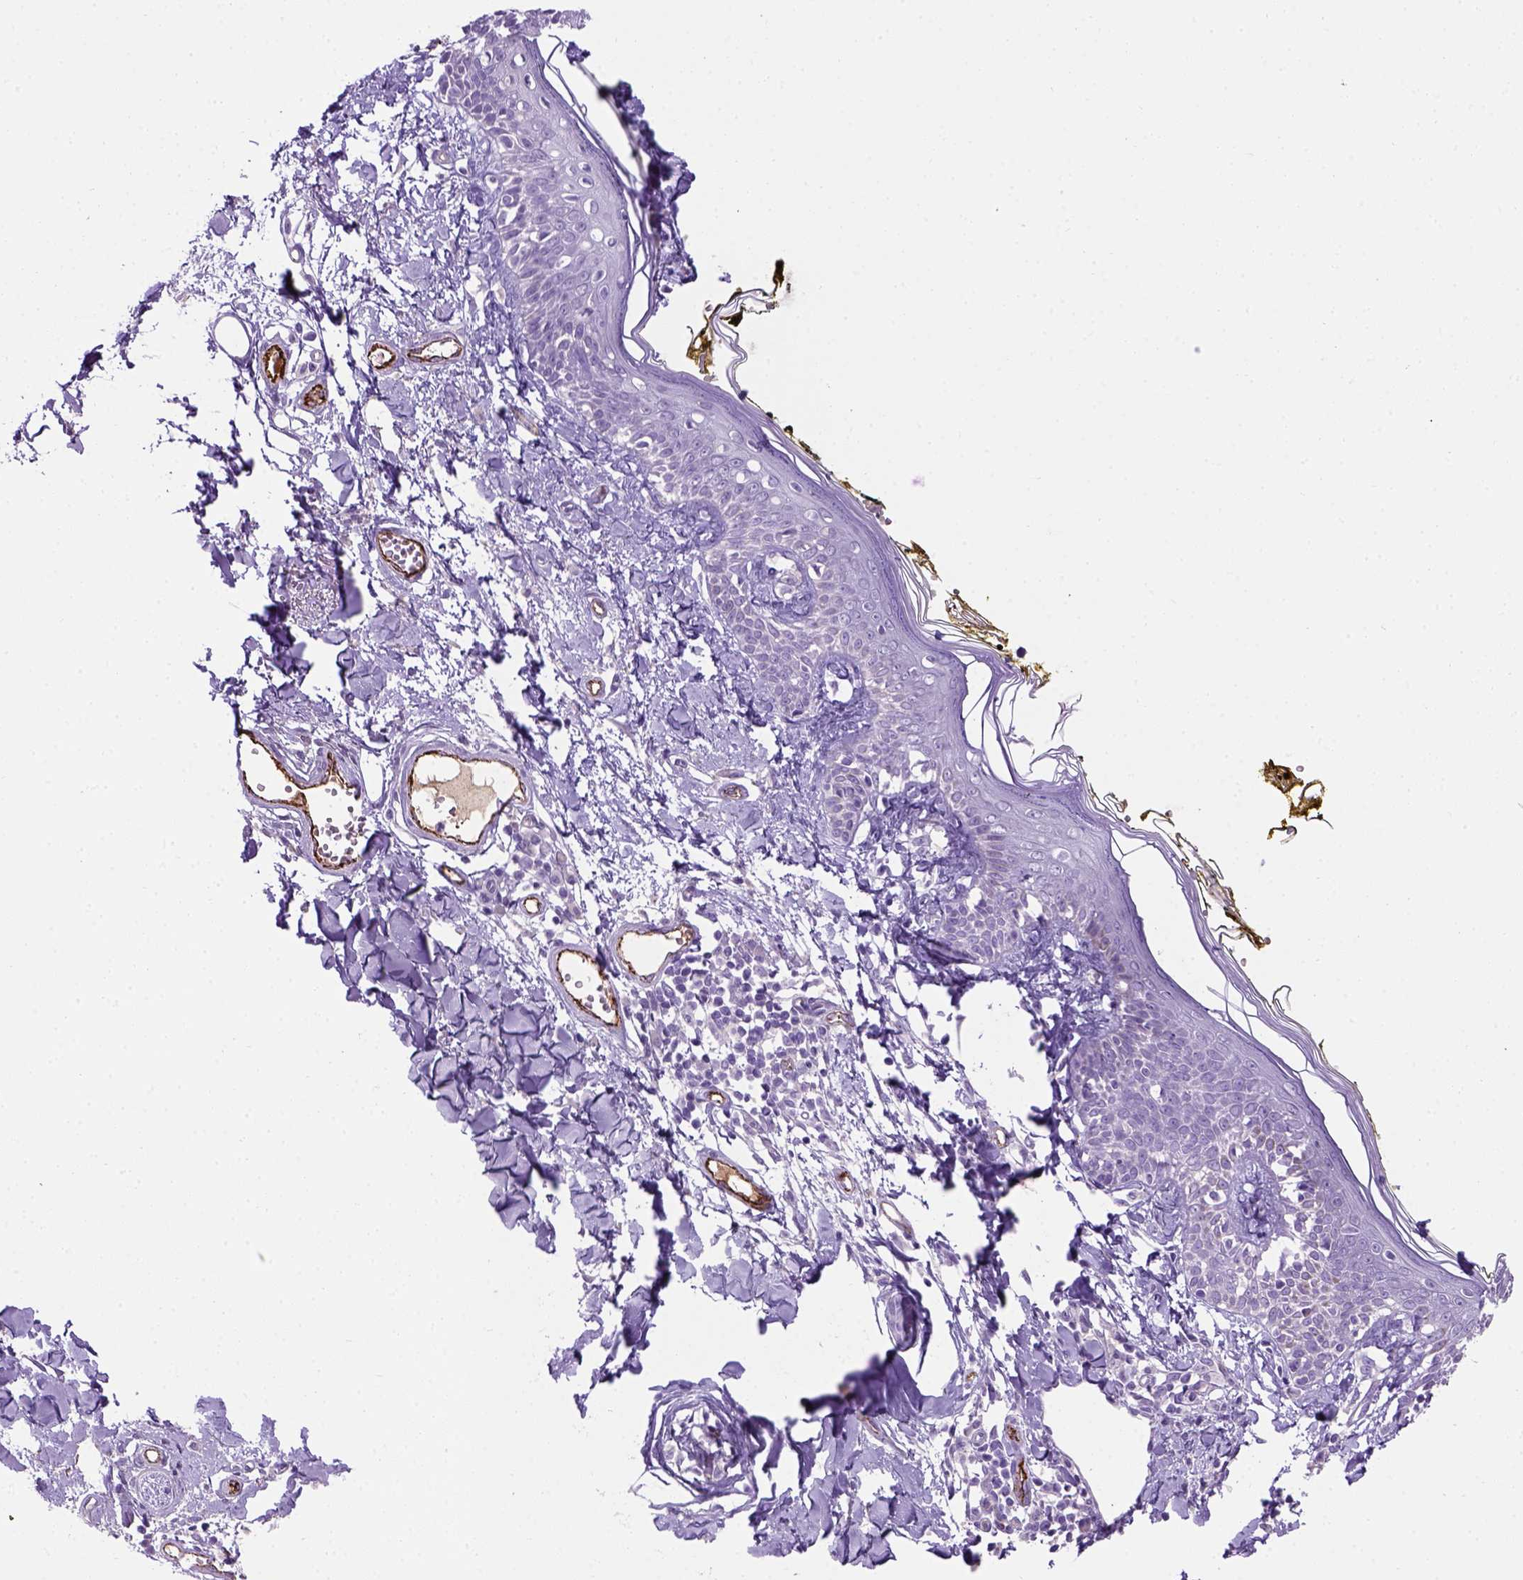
{"staining": {"intensity": "negative", "quantity": "none", "location": "none"}, "tissue": "skin", "cell_type": "Fibroblasts", "image_type": "normal", "snomed": [{"axis": "morphology", "description": "Normal tissue, NOS"}, {"axis": "topography", "description": "Skin"}], "caption": "This is a histopathology image of IHC staining of benign skin, which shows no positivity in fibroblasts.", "gene": "VWF", "patient": {"sex": "male", "age": 76}}